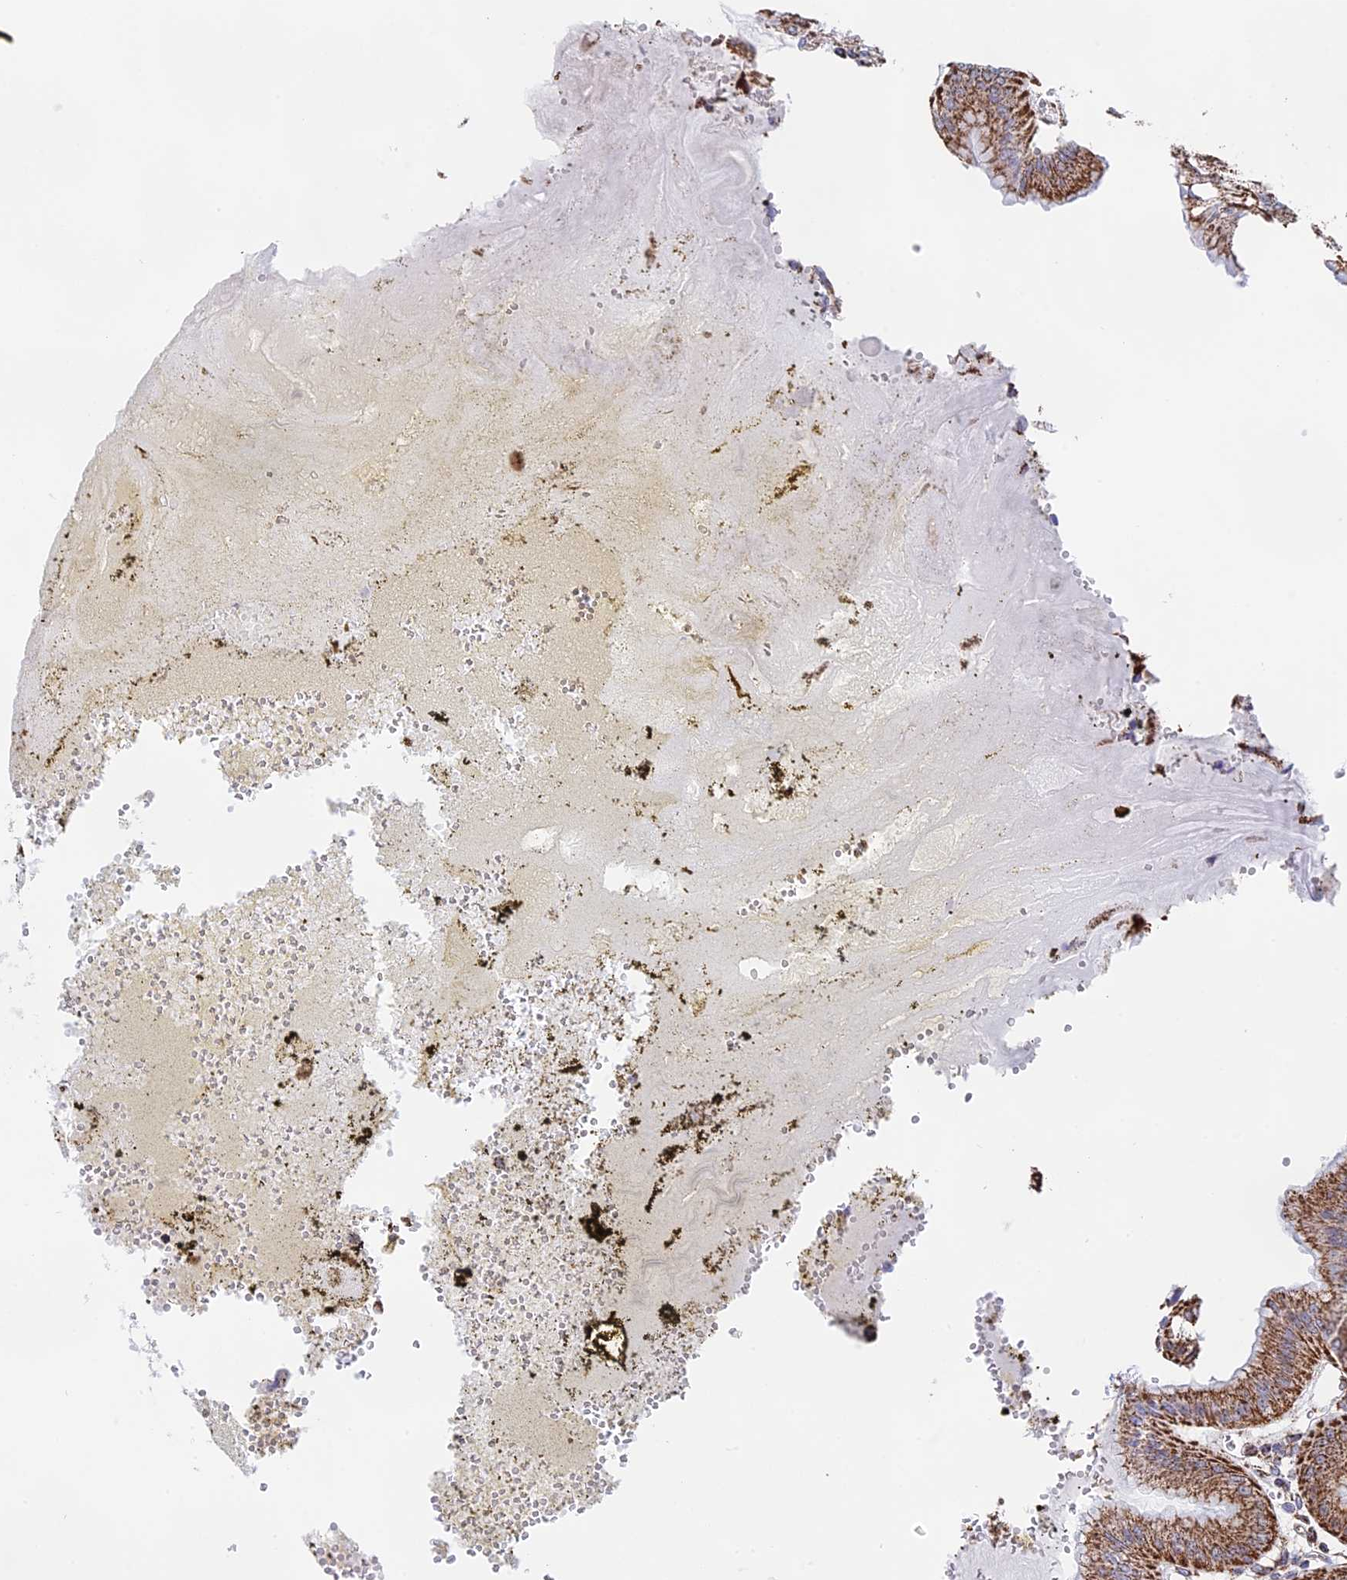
{"staining": {"intensity": "strong", "quantity": ">75%", "location": "cytoplasmic/membranous"}, "tissue": "stomach", "cell_type": "Glandular cells", "image_type": "normal", "snomed": [{"axis": "morphology", "description": "Normal tissue, NOS"}, {"axis": "topography", "description": "Stomach, lower"}], "caption": "An immunohistochemistry (IHC) photomicrograph of normal tissue is shown. Protein staining in brown highlights strong cytoplasmic/membranous positivity in stomach within glandular cells.", "gene": "CDC16", "patient": {"sex": "male", "age": 71}}